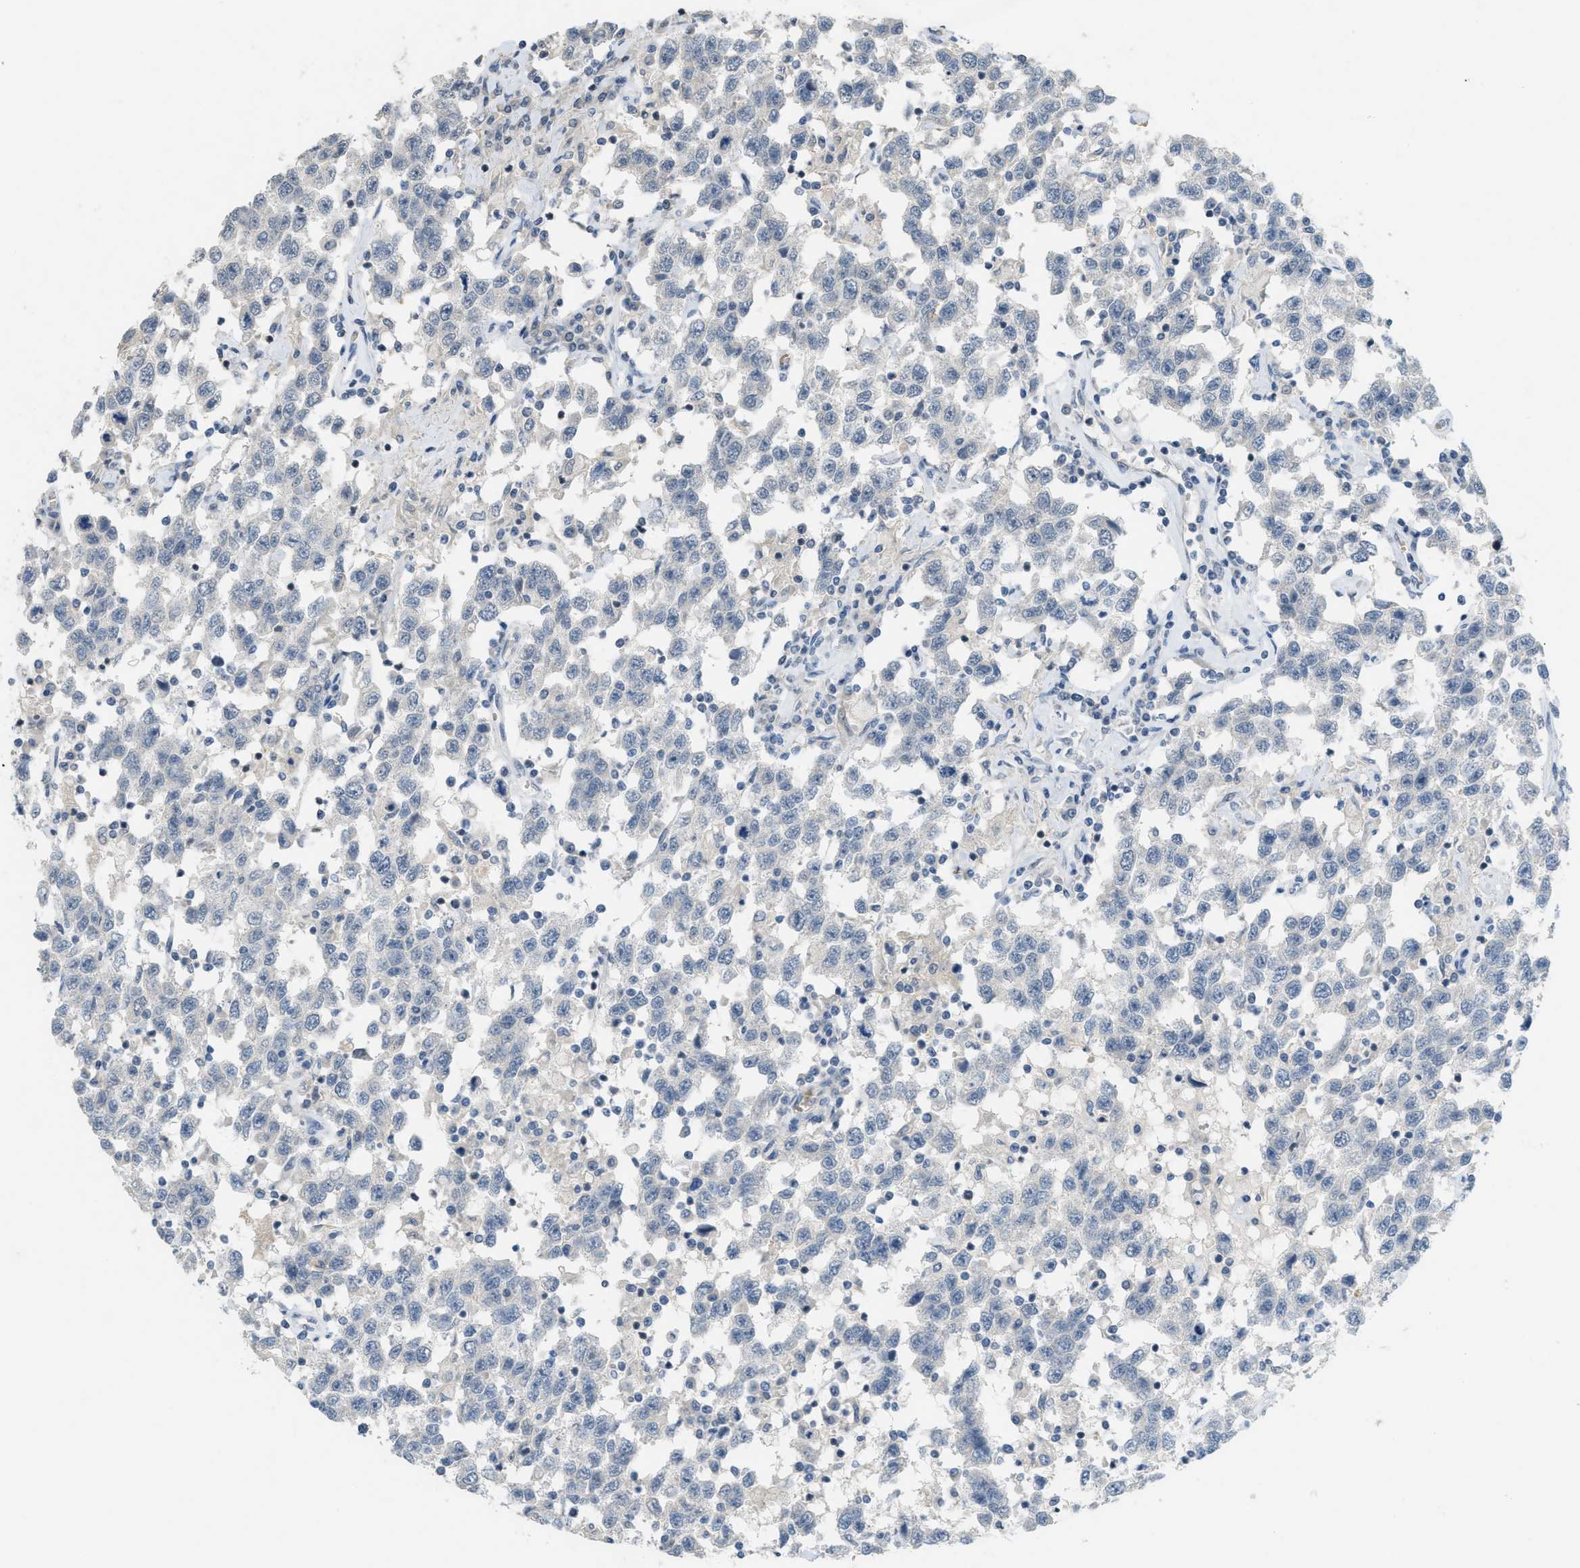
{"staining": {"intensity": "negative", "quantity": "none", "location": "none"}, "tissue": "testis cancer", "cell_type": "Tumor cells", "image_type": "cancer", "snomed": [{"axis": "morphology", "description": "Seminoma, NOS"}, {"axis": "topography", "description": "Testis"}], "caption": "Immunohistochemical staining of human testis cancer (seminoma) reveals no significant positivity in tumor cells. (DAB IHC, high magnification).", "gene": "TXNDC2", "patient": {"sex": "male", "age": 41}}